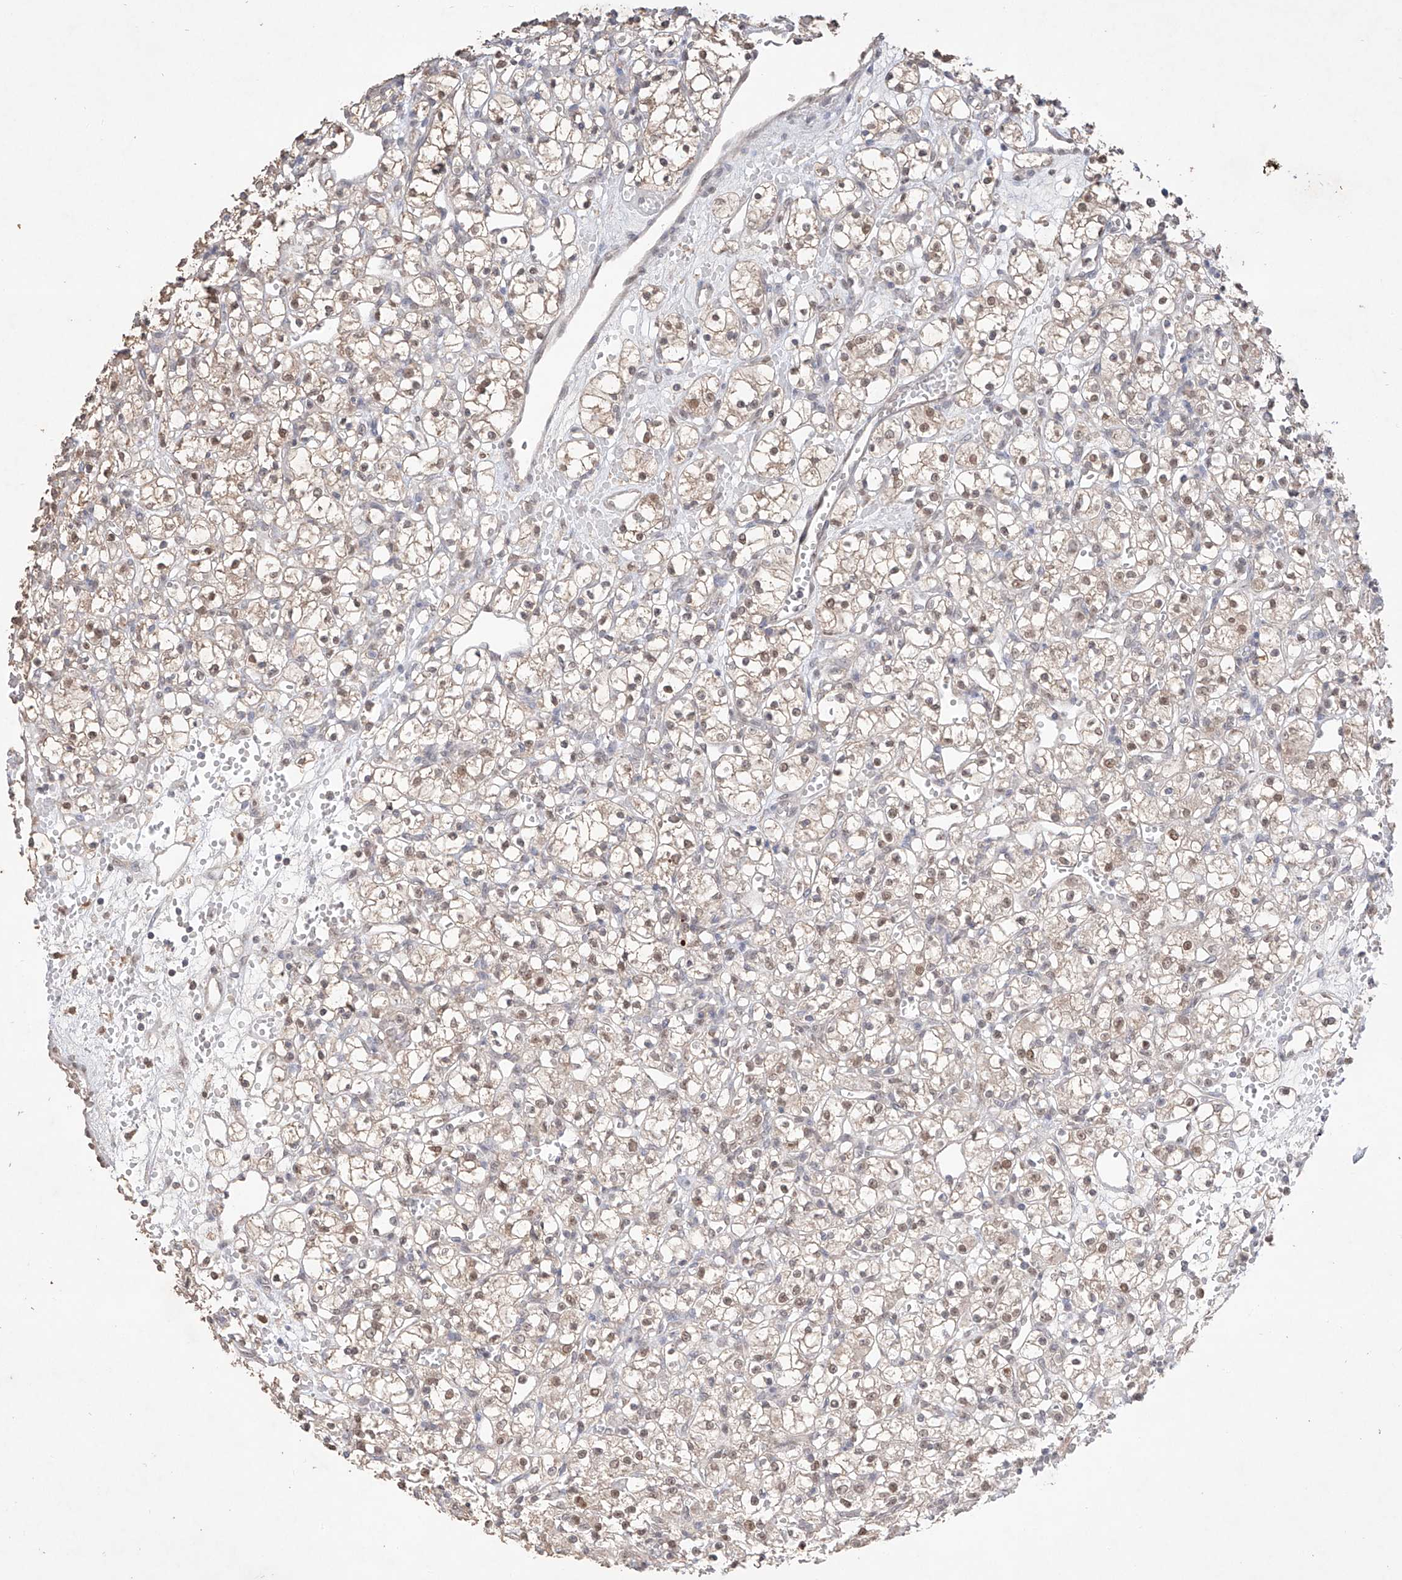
{"staining": {"intensity": "weak", "quantity": ">75%", "location": "cytoplasmic/membranous,nuclear"}, "tissue": "renal cancer", "cell_type": "Tumor cells", "image_type": "cancer", "snomed": [{"axis": "morphology", "description": "Adenocarcinoma, NOS"}, {"axis": "topography", "description": "Kidney"}], "caption": "Immunohistochemical staining of human renal cancer exhibits weak cytoplasmic/membranous and nuclear protein expression in approximately >75% of tumor cells.", "gene": "APIP", "patient": {"sex": "female", "age": 59}}